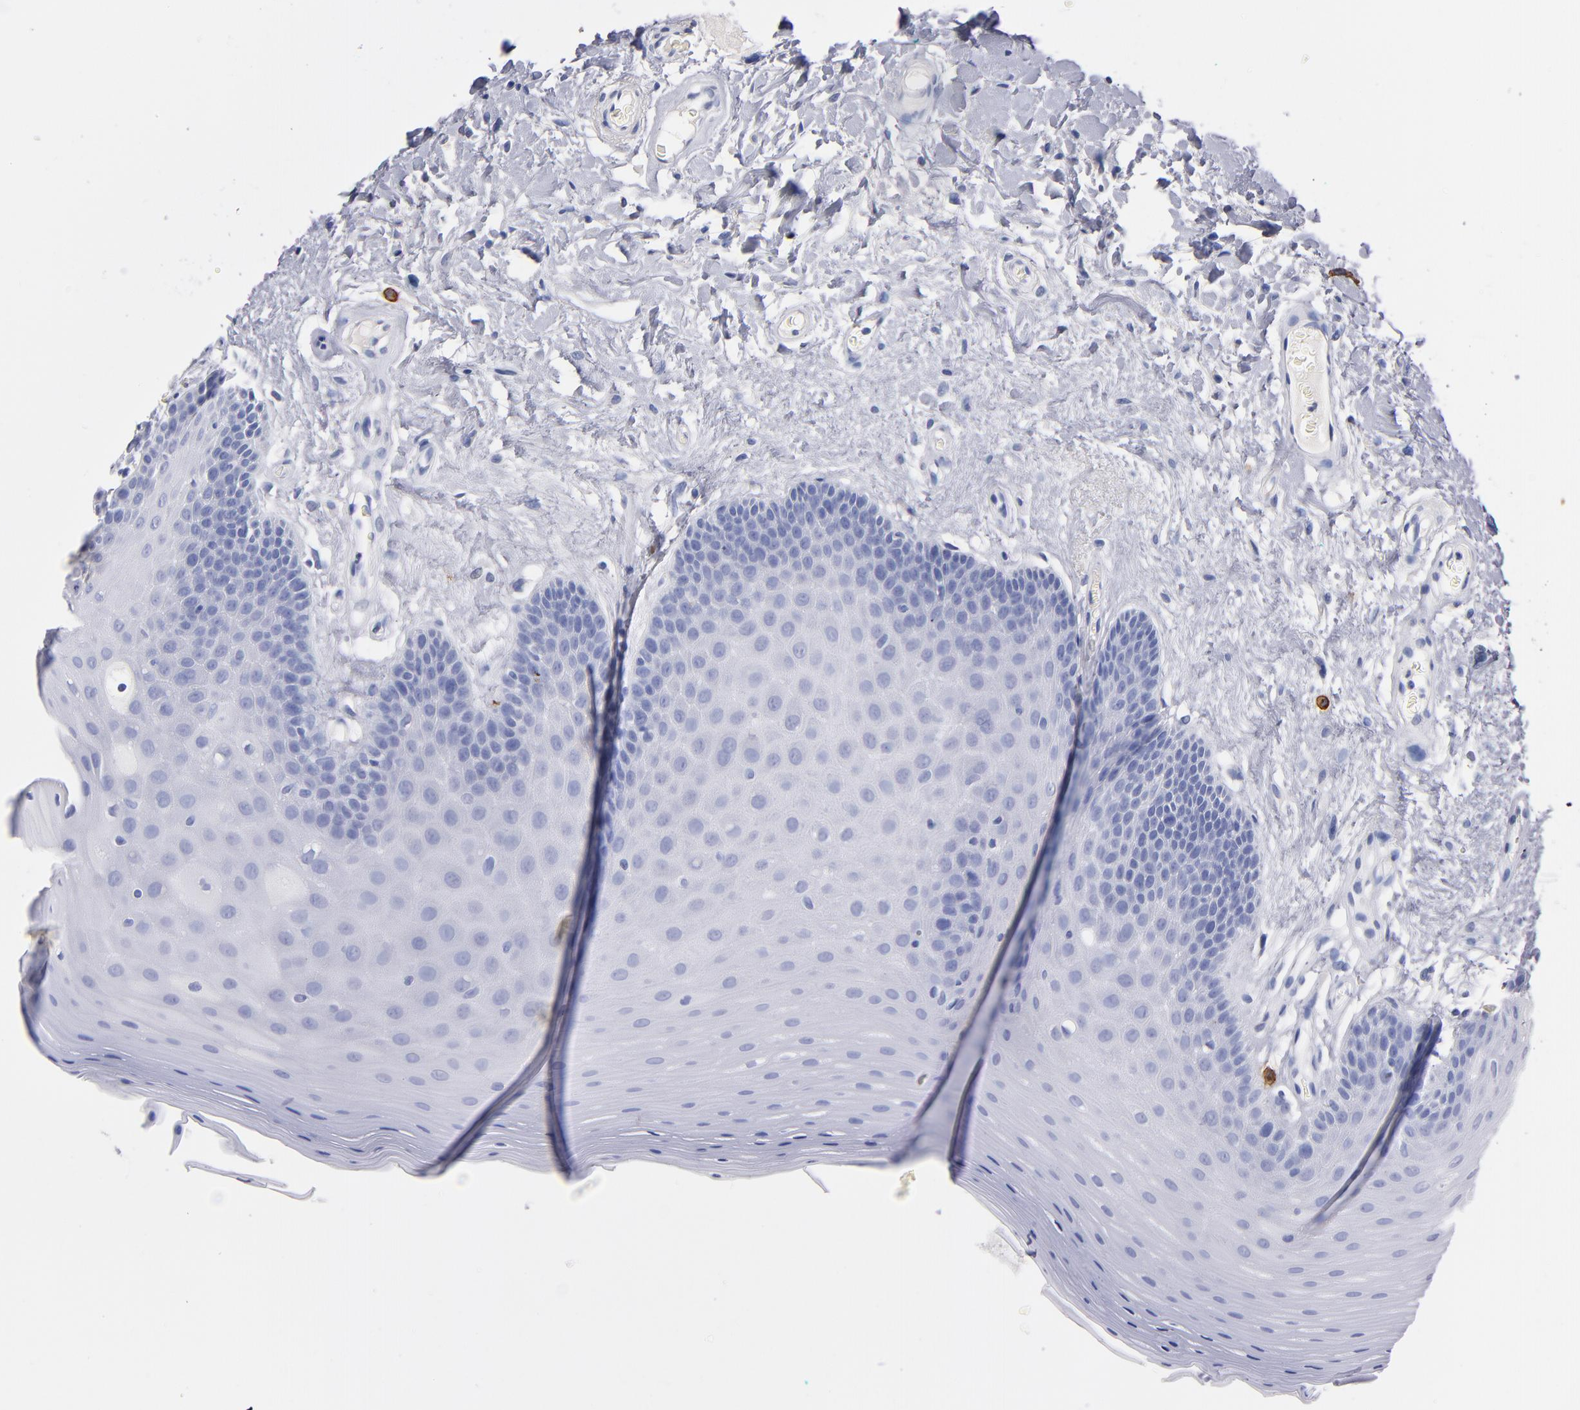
{"staining": {"intensity": "negative", "quantity": "none", "location": "none"}, "tissue": "oral mucosa", "cell_type": "Squamous epithelial cells", "image_type": "normal", "snomed": [{"axis": "morphology", "description": "Normal tissue, NOS"}, {"axis": "morphology", "description": "Squamous cell carcinoma, NOS"}, {"axis": "topography", "description": "Skeletal muscle"}, {"axis": "topography", "description": "Oral tissue"}, {"axis": "topography", "description": "Head-Neck"}], "caption": "Squamous epithelial cells show no significant positivity in benign oral mucosa. (DAB immunohistochemistry visualized using brightfield microscopy, high magnification).", "gene": "KIT", "patient": {"sex": "male", "age": 71}}